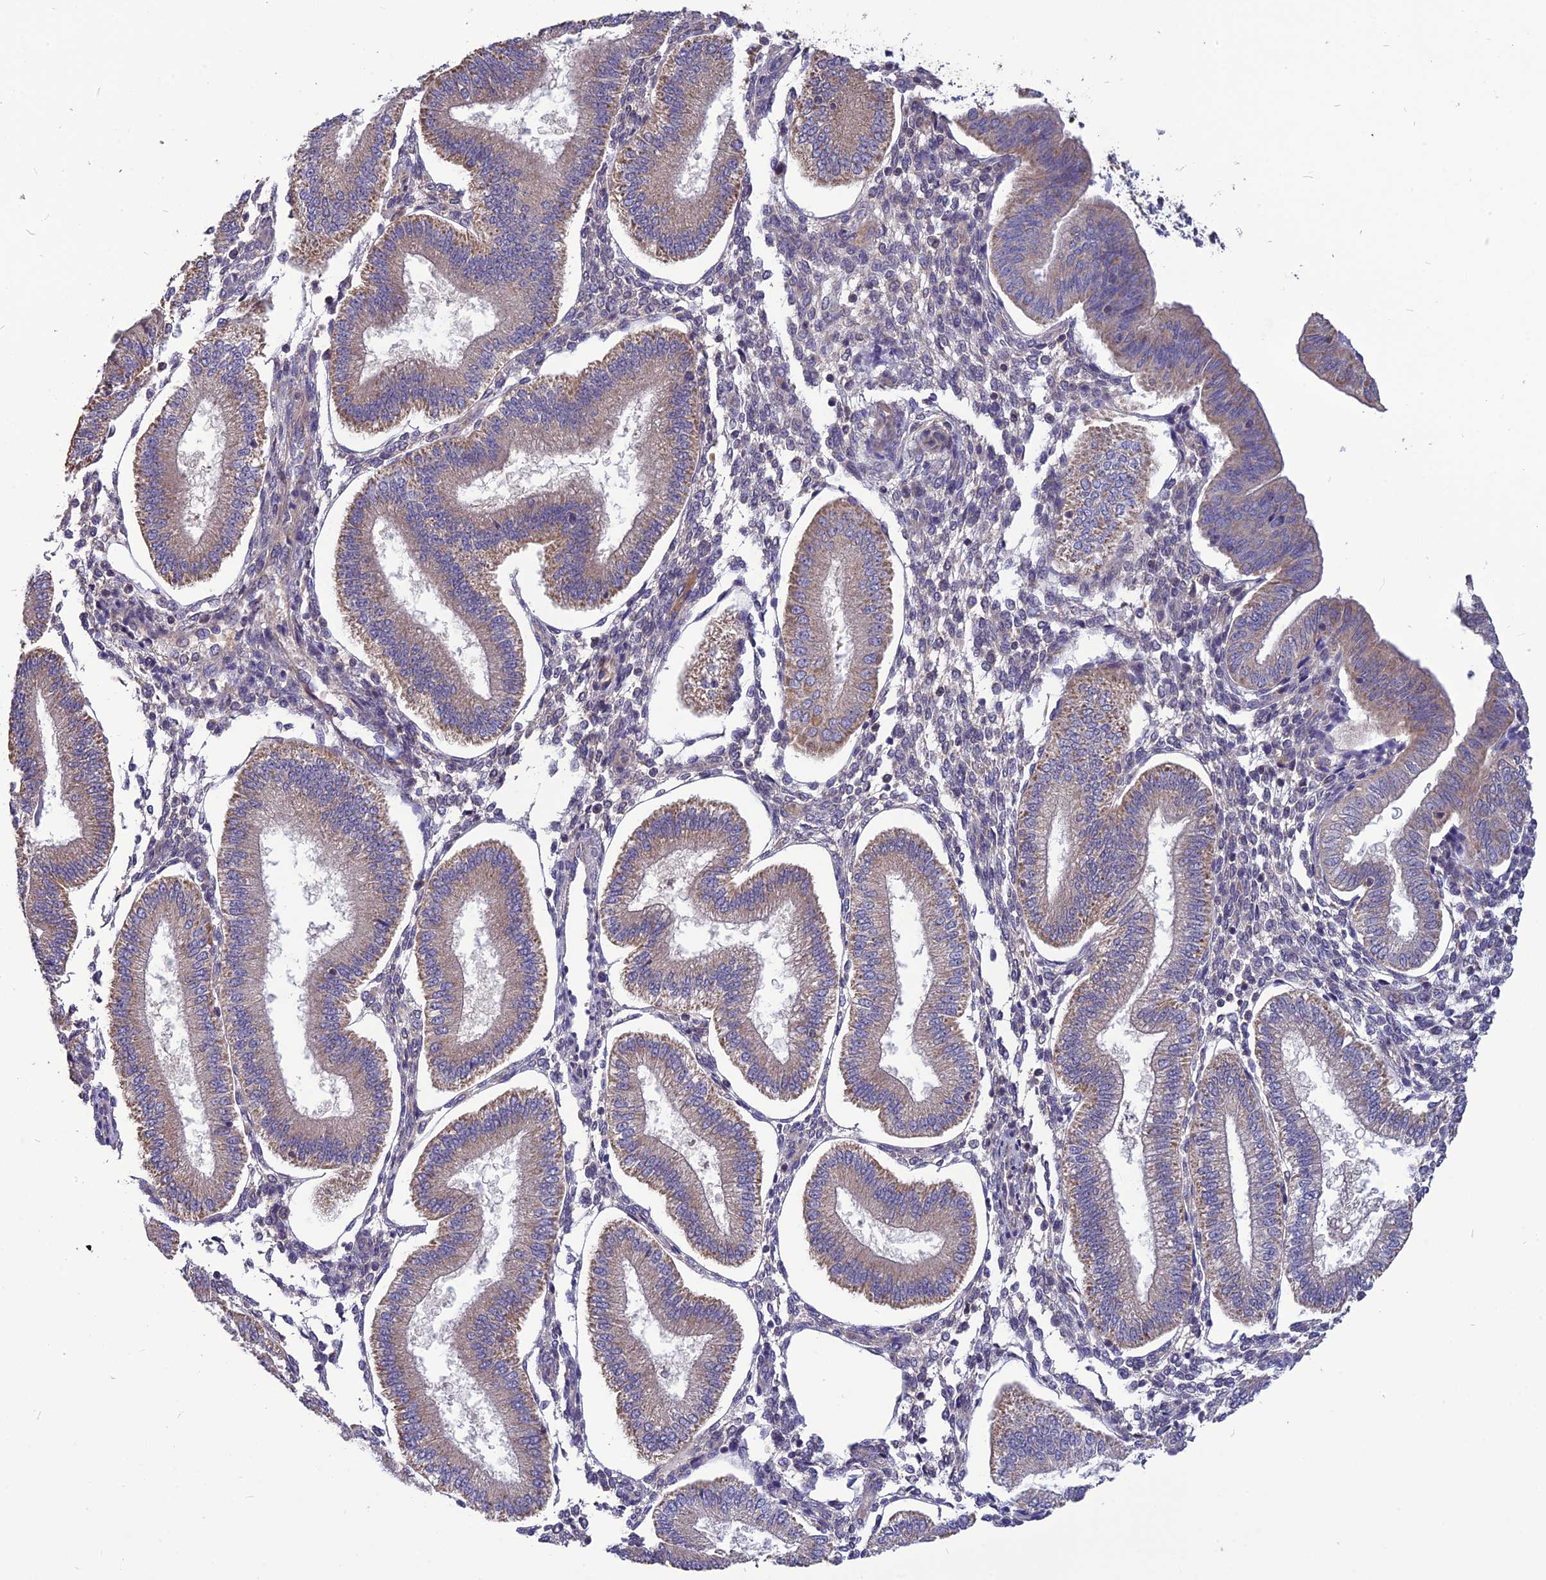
{"staining": {"intensity": "negative", "quantity": "none", "location": "none"}, "tissue": "endometrium", "cell_type": "Cells in endometrial stroma", "image_type": "normal", "snomed": [{"axis": "morphology", "description": "Normal tissue, NOS"}, {"axis": "topography", "description": "Endometrium"}], "caption": "The immunohistochemistry (IHC) micrograph has no significant staining in cells in endometrial stroma of endometrium.", "gene": "PSMF1", "patient": {"sex": "female", "age": 39}}